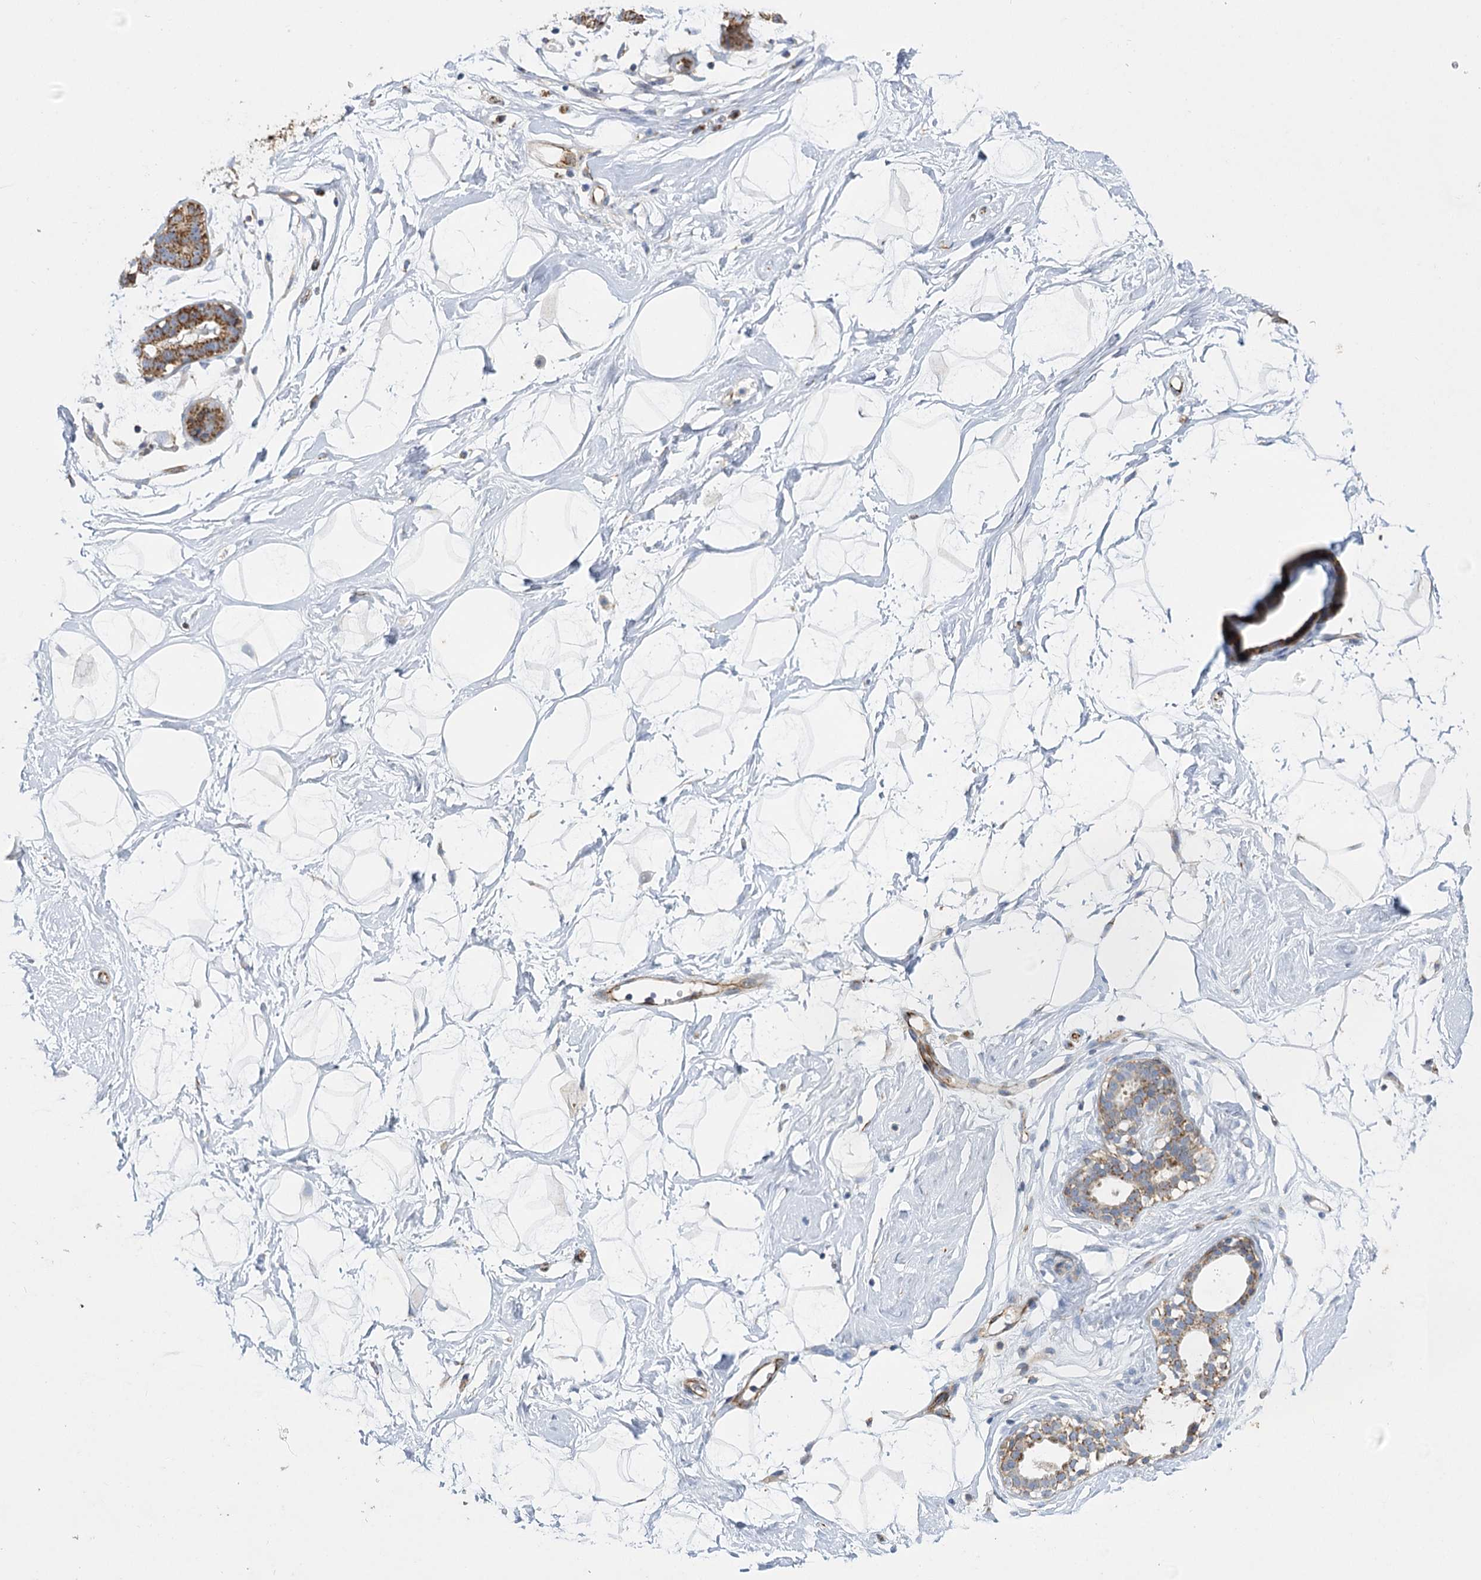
{"staining": {"intensity": "negative", "quantity": "none", "location": "none"}, "tissue": "breast", "cell_type": "Adipocytes", "image_type": "normal", "snomed": [{"axis": "morphology", "description": "Normal tissue, NOS"}, {"axis": "morphology", "description": "Adenoma, NOS"}, {"axis": "topography", "description": "Breast"}], "caption": "Immunohistochemistry (IHC) micrograph of benign human breast stained for a protein (brown), which reveals no positivity in adipocytes.", "gene": "DHTKD1", "patient": {"sex": "female", "age": 23}}